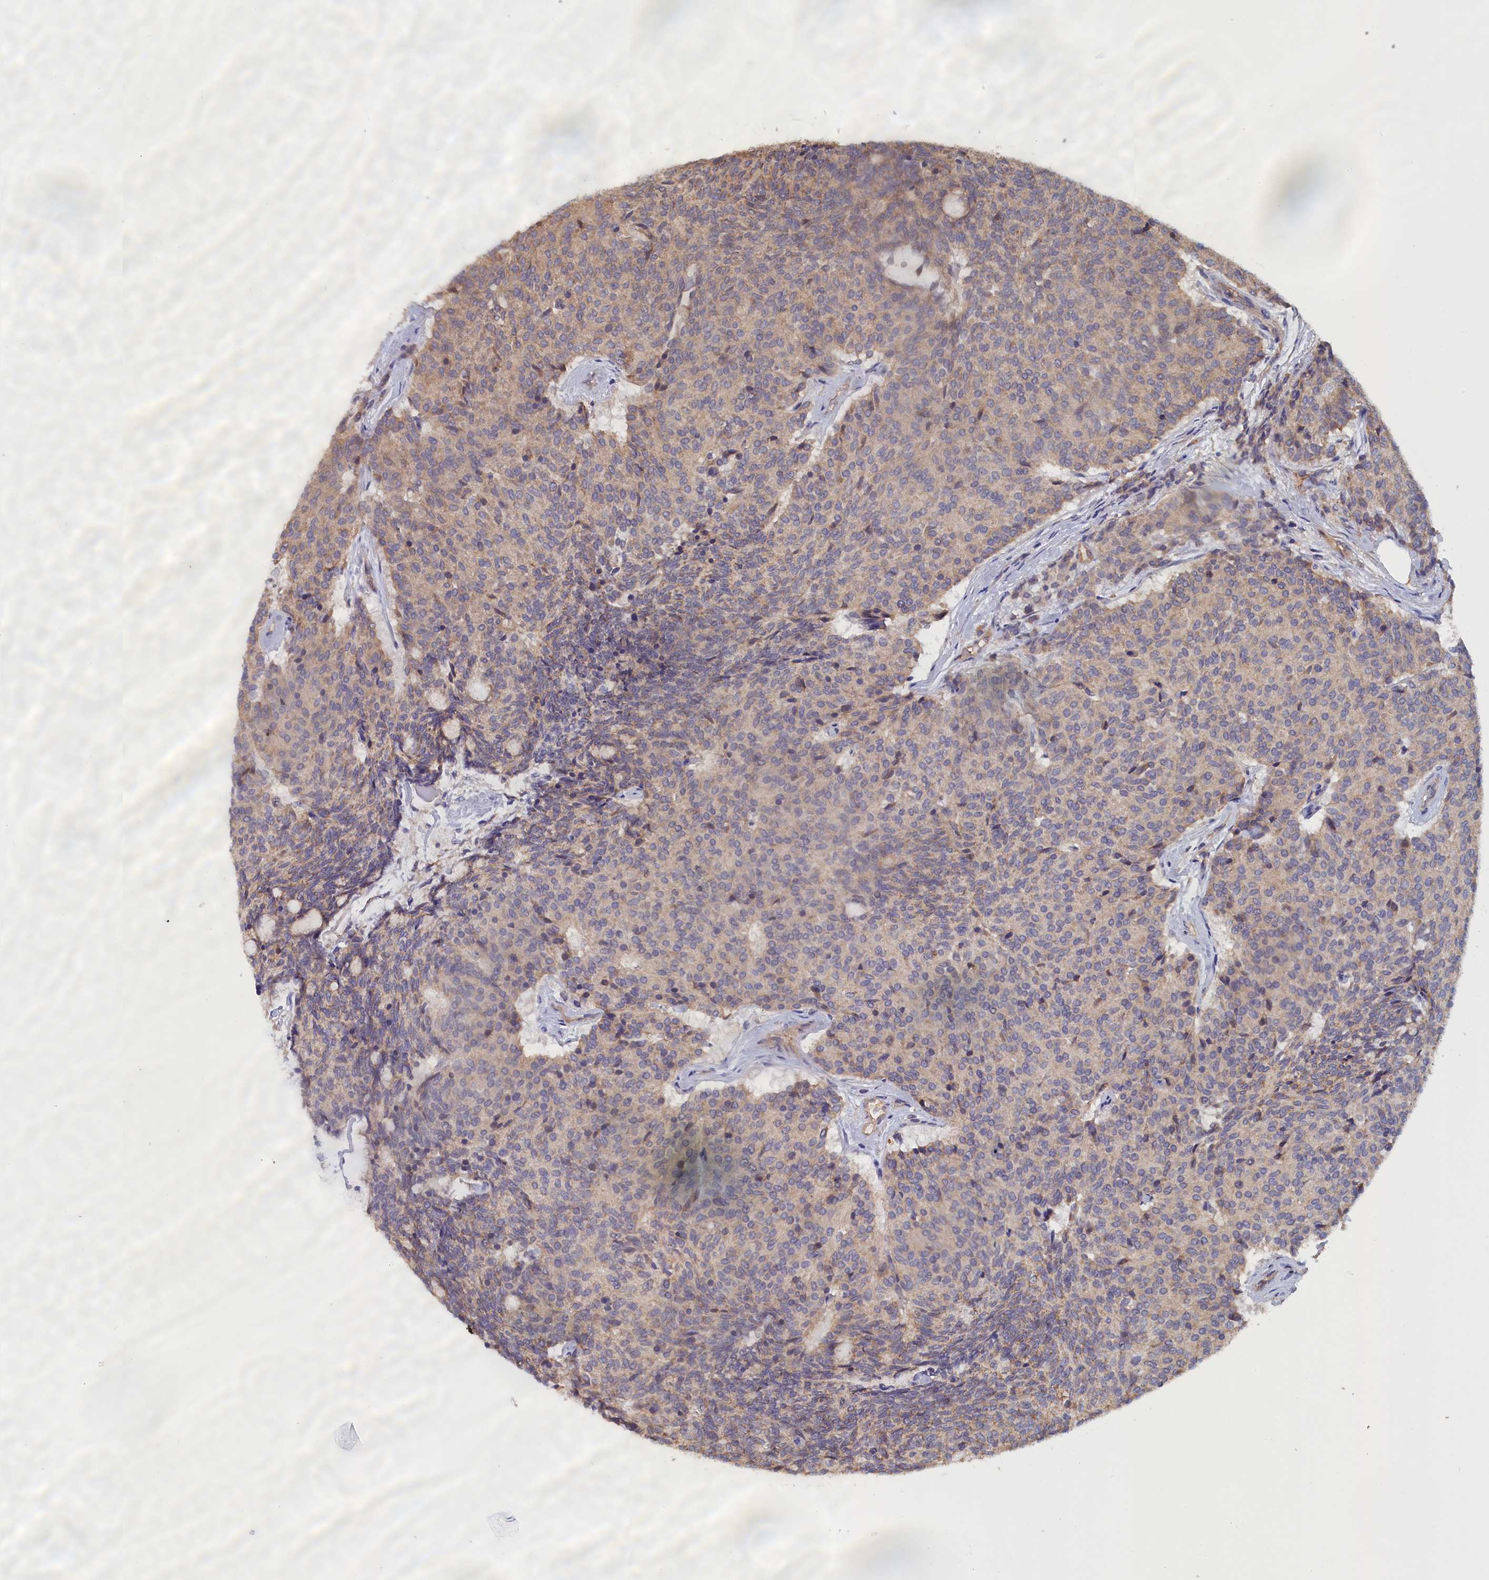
{"staining": {"intensity": "weak", "quantity": "<25%", "location": "cytoplasmic/membranous"}, "tissue": "carcinoid", "cell_type": "Tumor cells", "image_type": "cancer", "snomed": [{"axis": "morphology", "description": "Carcinoid, malignant, NOS"}, {"axis": "topography", "description": "Pancreas"}], "caption": "This is a micrograph of IHC staining of carcinoid (malignant), which shows no expression in tumor cells.", "gene": "ANKRD2", "patient": {"sex": "female", "age": 54}}